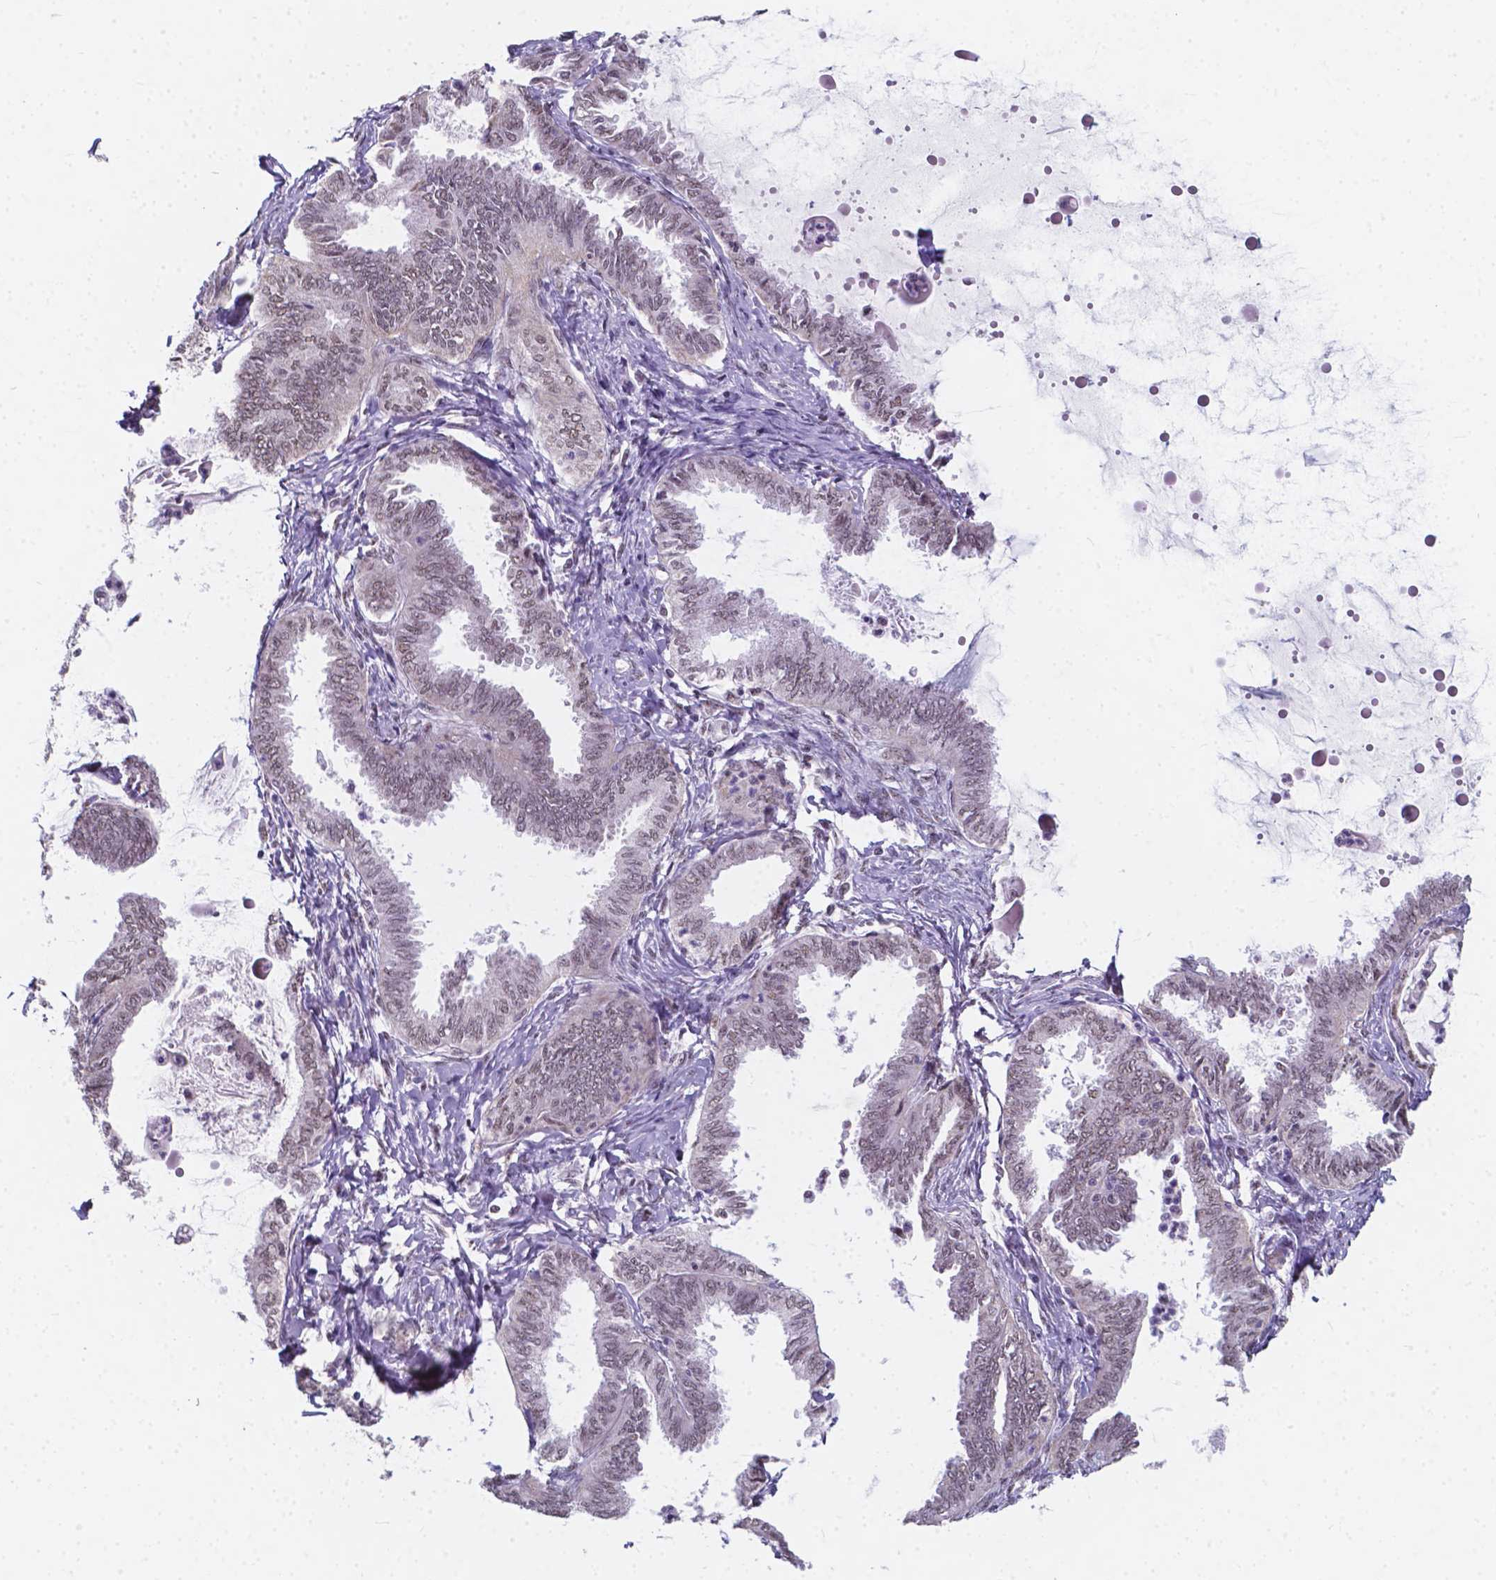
{"staining": {"intensity": "negative", "quantity": "none", "location": "none"}, "tissue": "ovarian cancer", "cell_type": "Tumor cells", "image_type": "cancer", "snomed": [{"axis": "morphology", "description": "Carcinoma, endometroid"}, {"axis": "topography", "description": "Ovary"}], "caption": "Human endometroid carcinoma (ovarian) stained for a protein using immunohistochemistry (IHC) shows no expression in tumor cells.", "gene": "BCAS2", "patient": {"sex": "female", "age": 70}}